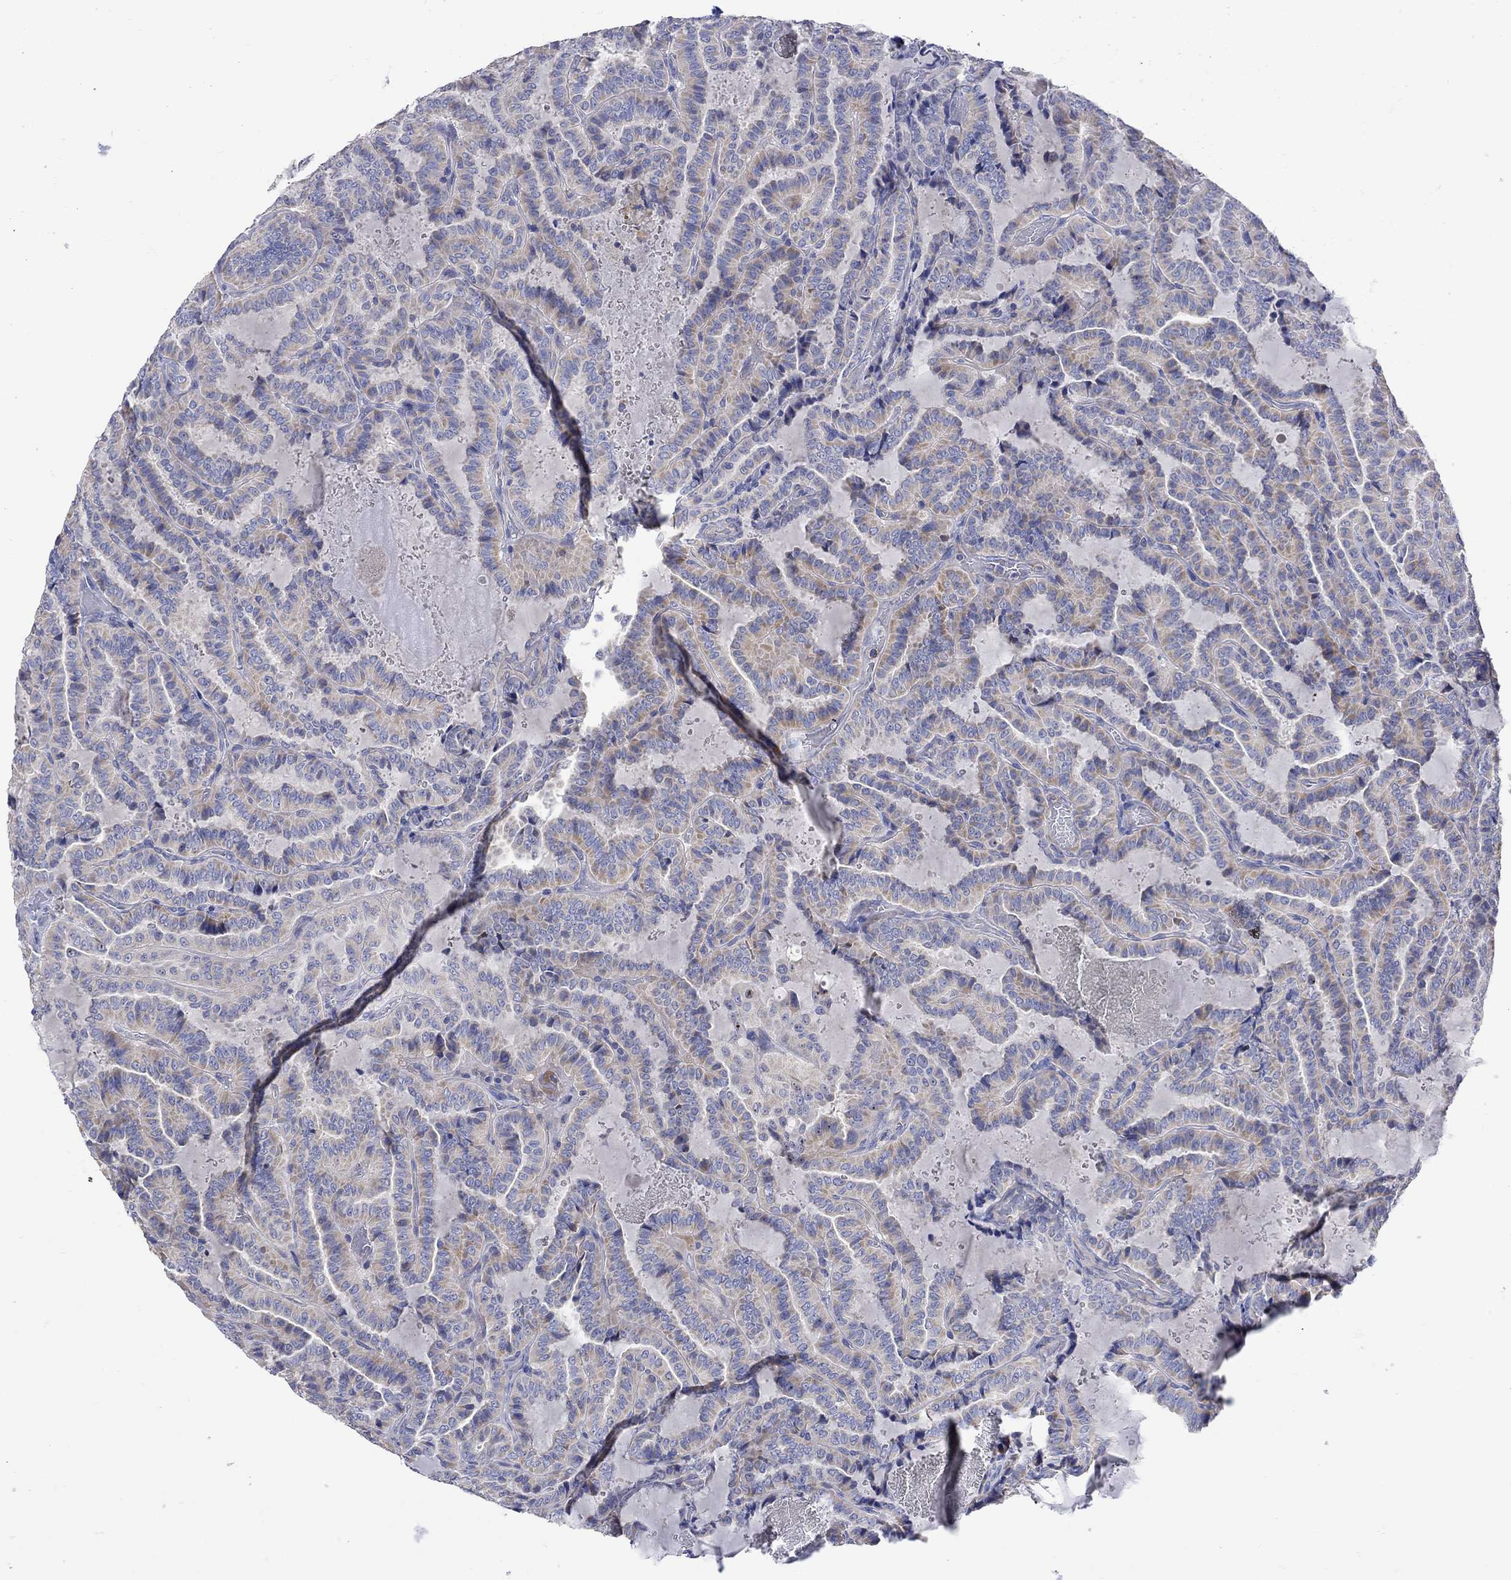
{"staining": {"intensity": "moderate", "quantity": "<25%", "location": "cytoplasmic/membranous"}, "tissue": "thyroid cancer", "cell_type": "Tumor cells", "image_type": "cancer", "snomed": [{"axis": "morphology", "description": "Papillary adenocarcinoma, NOS"}, {"axis": "topography", "description": "Thyroid gland"}], "caption": "Thyroid cancer (papillary adenocarcinoma) stained with a brown dye displays moderate cytoplasmic/membranous positive positivity in about <25% of tumor cells.", "gene": "MSI1", "patient": {"sex": "female", "age": 39}}